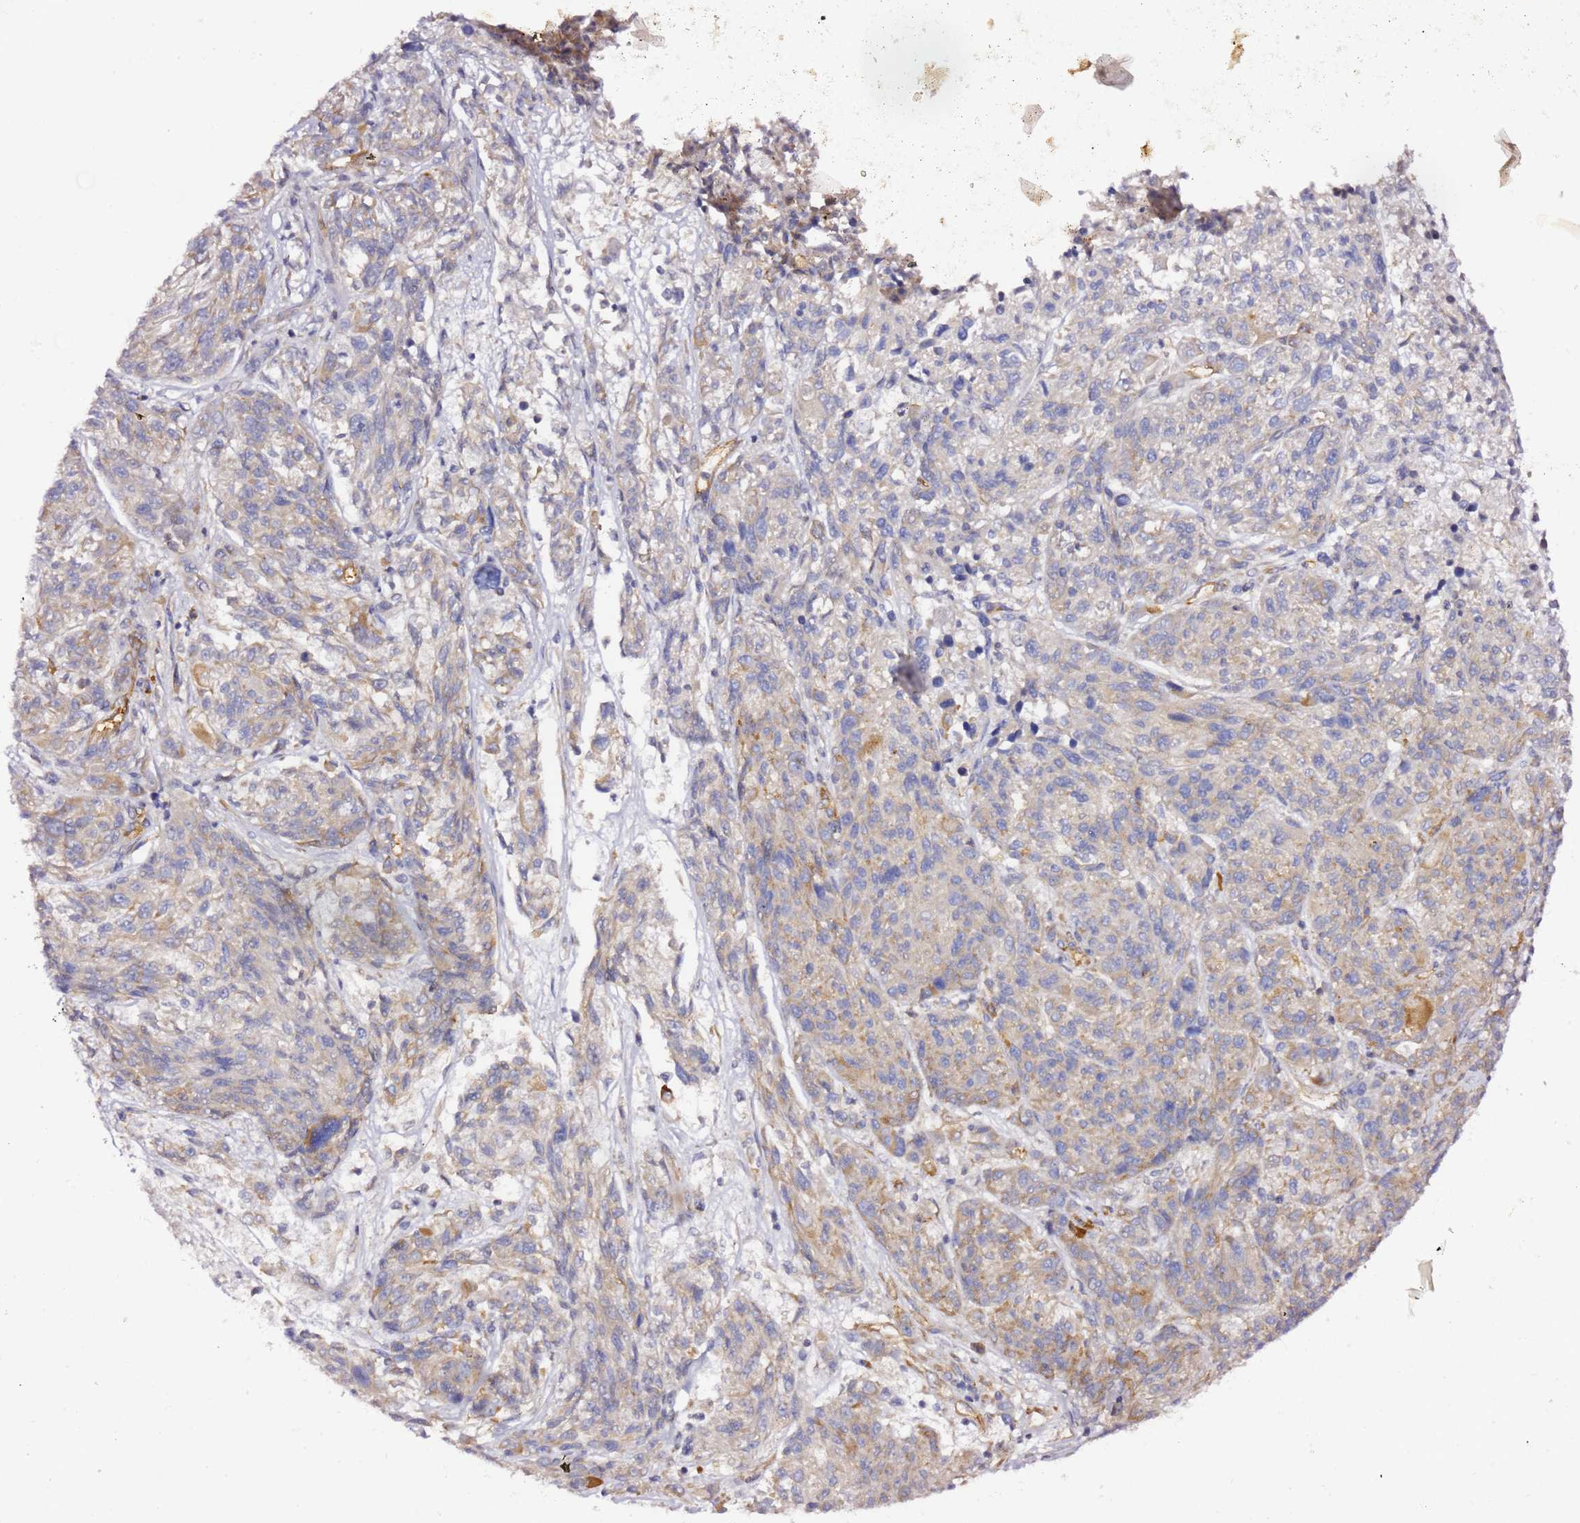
{"staining": {"intensity": "weak", "quantity": "25%-75%", "location": "cytoplasmic/membranous"}, "tissue": "melanoma", "cell_type": "Tumor cells", "image_type": "cancer", "snomed": [{"axis": "morphology", "description": "Malignant melanoma, NOS"}, {"axis": "topography", "description": "Skin"}], "caption": "An IHC micrograph of neoplastic tissue is shown. Protein staining in brown highlights weak cytoplasmic/membranous positivity in melanoma within tumor cells.", "gene": "KIF7", "patient": {"sex": "male", "age": 53}}